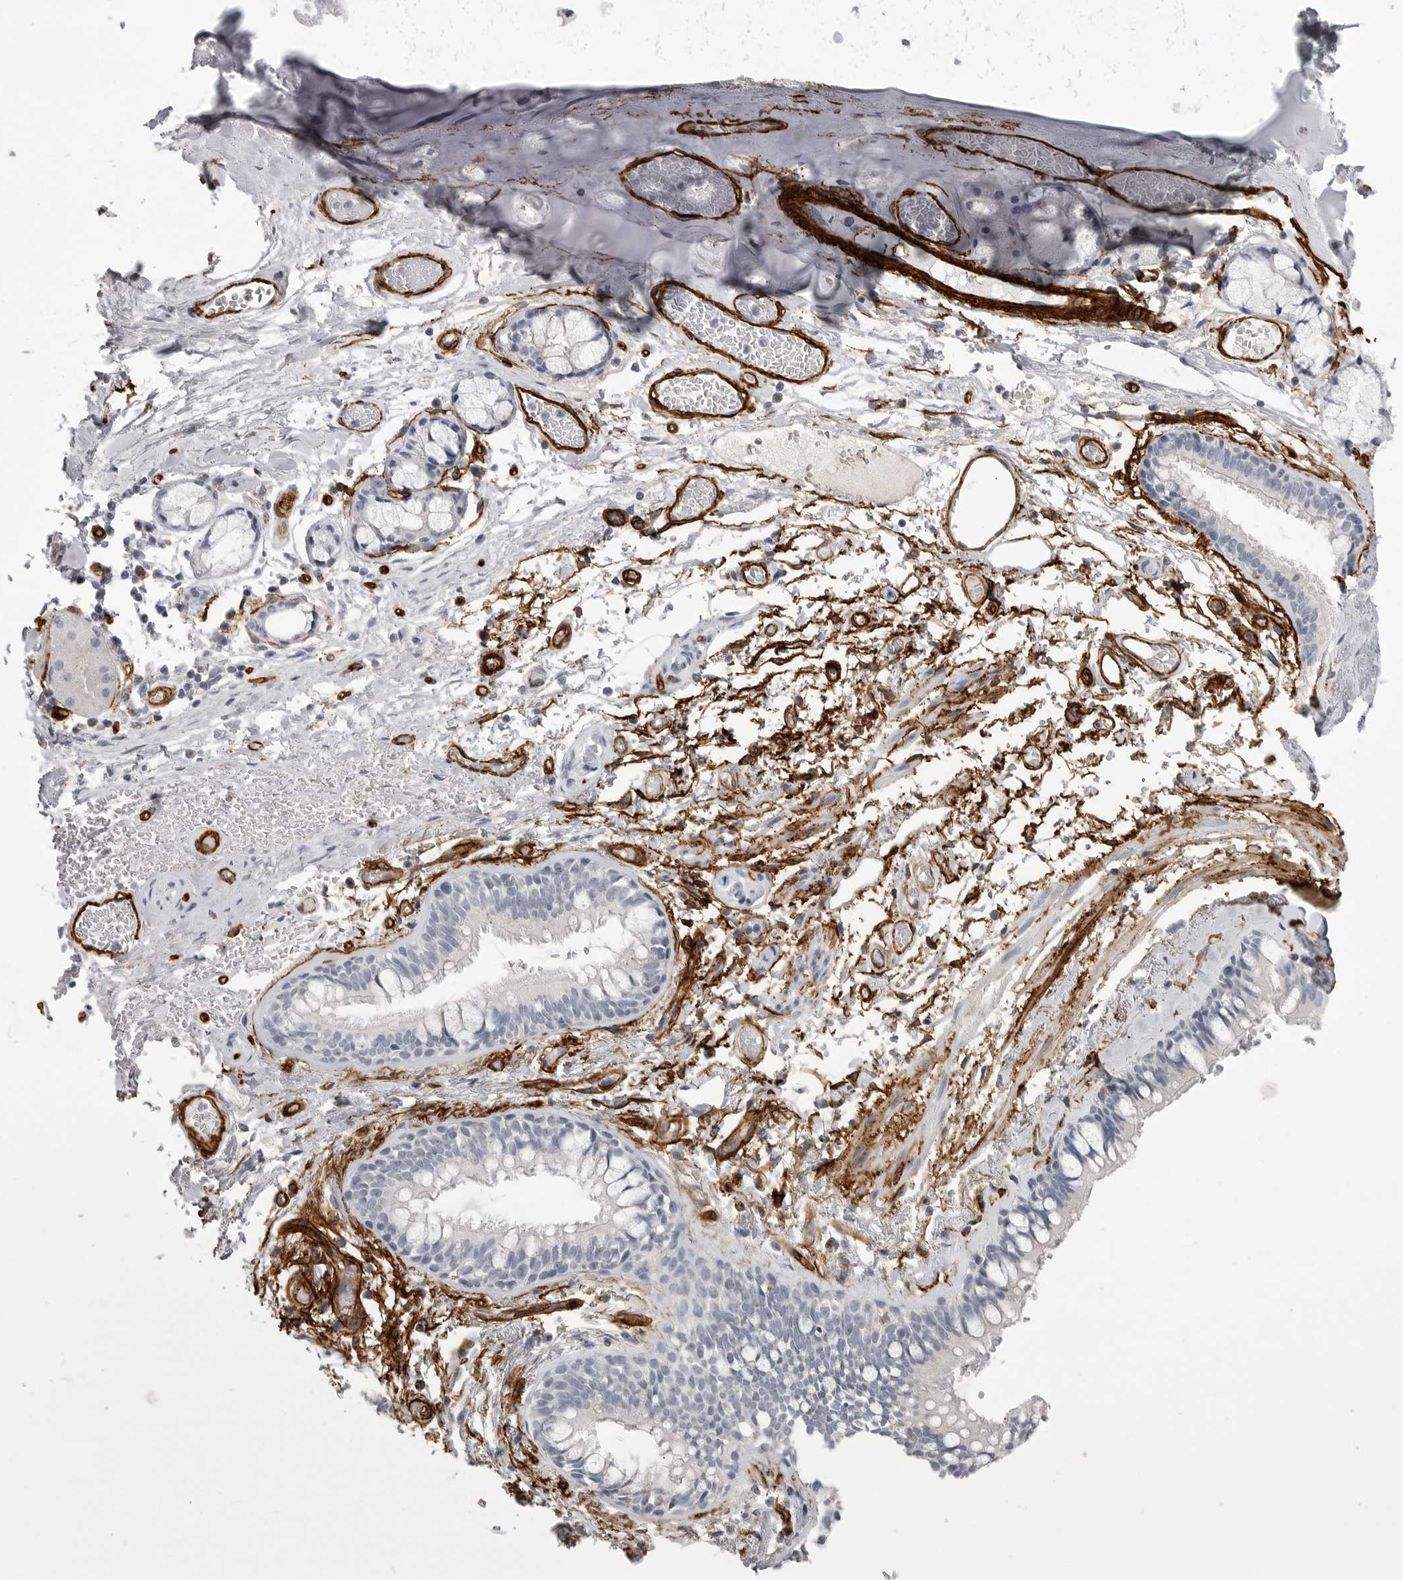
{"staining": {"intensity": "strong", "quantity": ">75%", "location": "cytoplasmic/membranous"}, "tissue": "adipose tissue", "cell_type": "Adipocytes", "image_type": "normal", "snomed": [{"axis": "morphology", "description": "Normal tissue, NOS"}, {"axis": "topography", "description": "Cartilage tissue"}, {"axis": "topography", "description": "Bronchus"}], "caption": "Immunohistochemical staining of benign human adipose tissue shows >75% levels of strong cytoplasmic/membranous protein staining in about >75% of adipocytes. Ihc stains the protein in brown and the nuclei are stained blue.", "gene": "AOC3", "patient": {"sex": "female", "age": 73}}